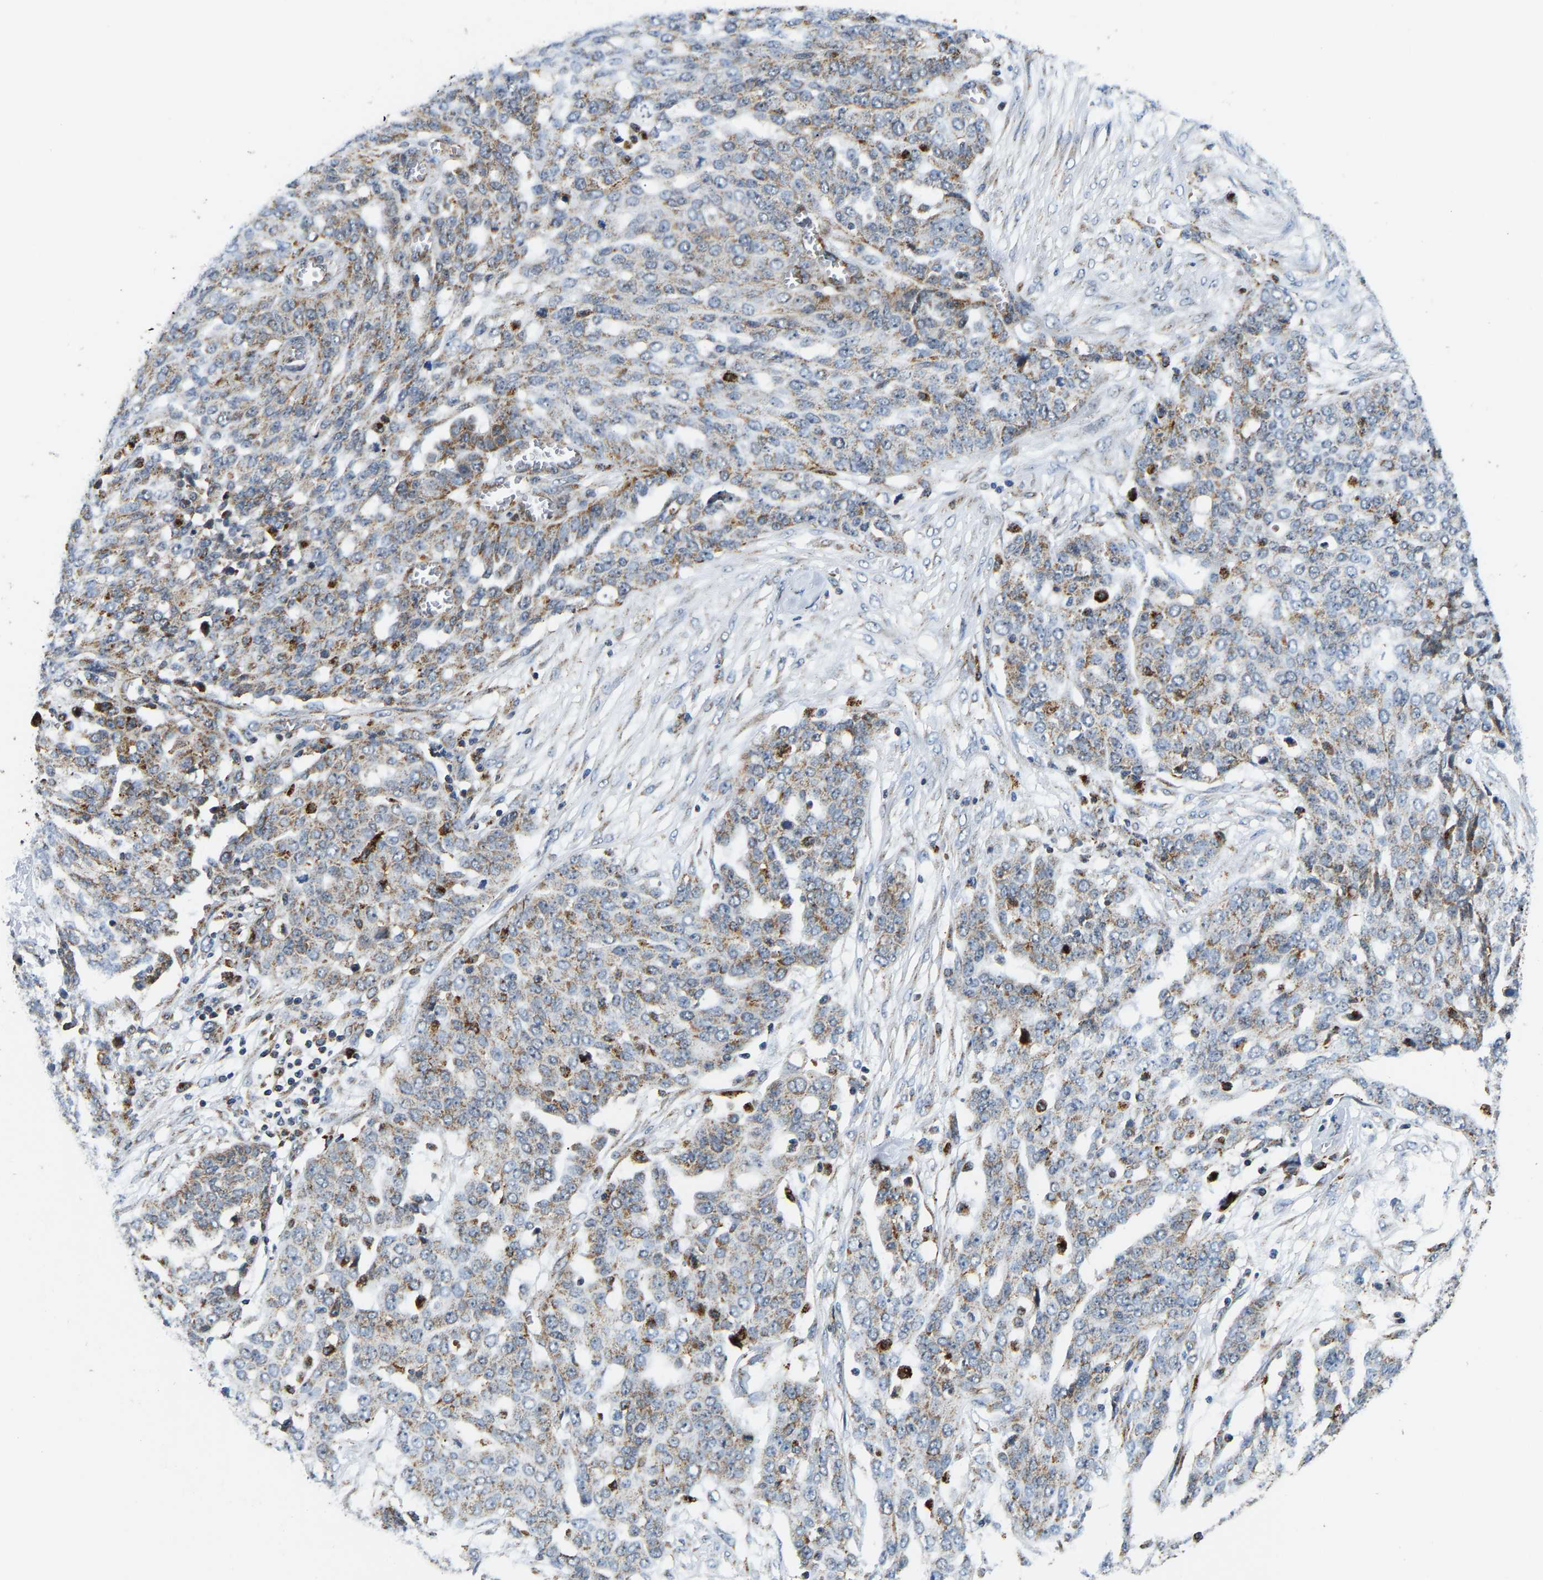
{"staining": {"intensity": "moderate", "quantity": "25%-75%", "location": "cytoplasmic/membranous"}, "tissue": "ovarian cancer", "cell_type": "Tumor cells", "image_type": "cancer", "snomed": [{"axis": "morphology", "description": "Cystadenocarcinoma, serous, NOS"}, {"axis": "topography", "description": "Soft tissue"}, {"axis": "topography", "description": "Ovary"}], "caption": "A micrograph showing moderate cytoplasmic/membranous positivity in approximately 25%-75% of tumor cells in ovarian cancer (serous cystadenocarcinoma), as visualized by brown immunohistochemical staining.", "gene": "GIMAP7", "patient": {"sex": "female", "age": 57}}